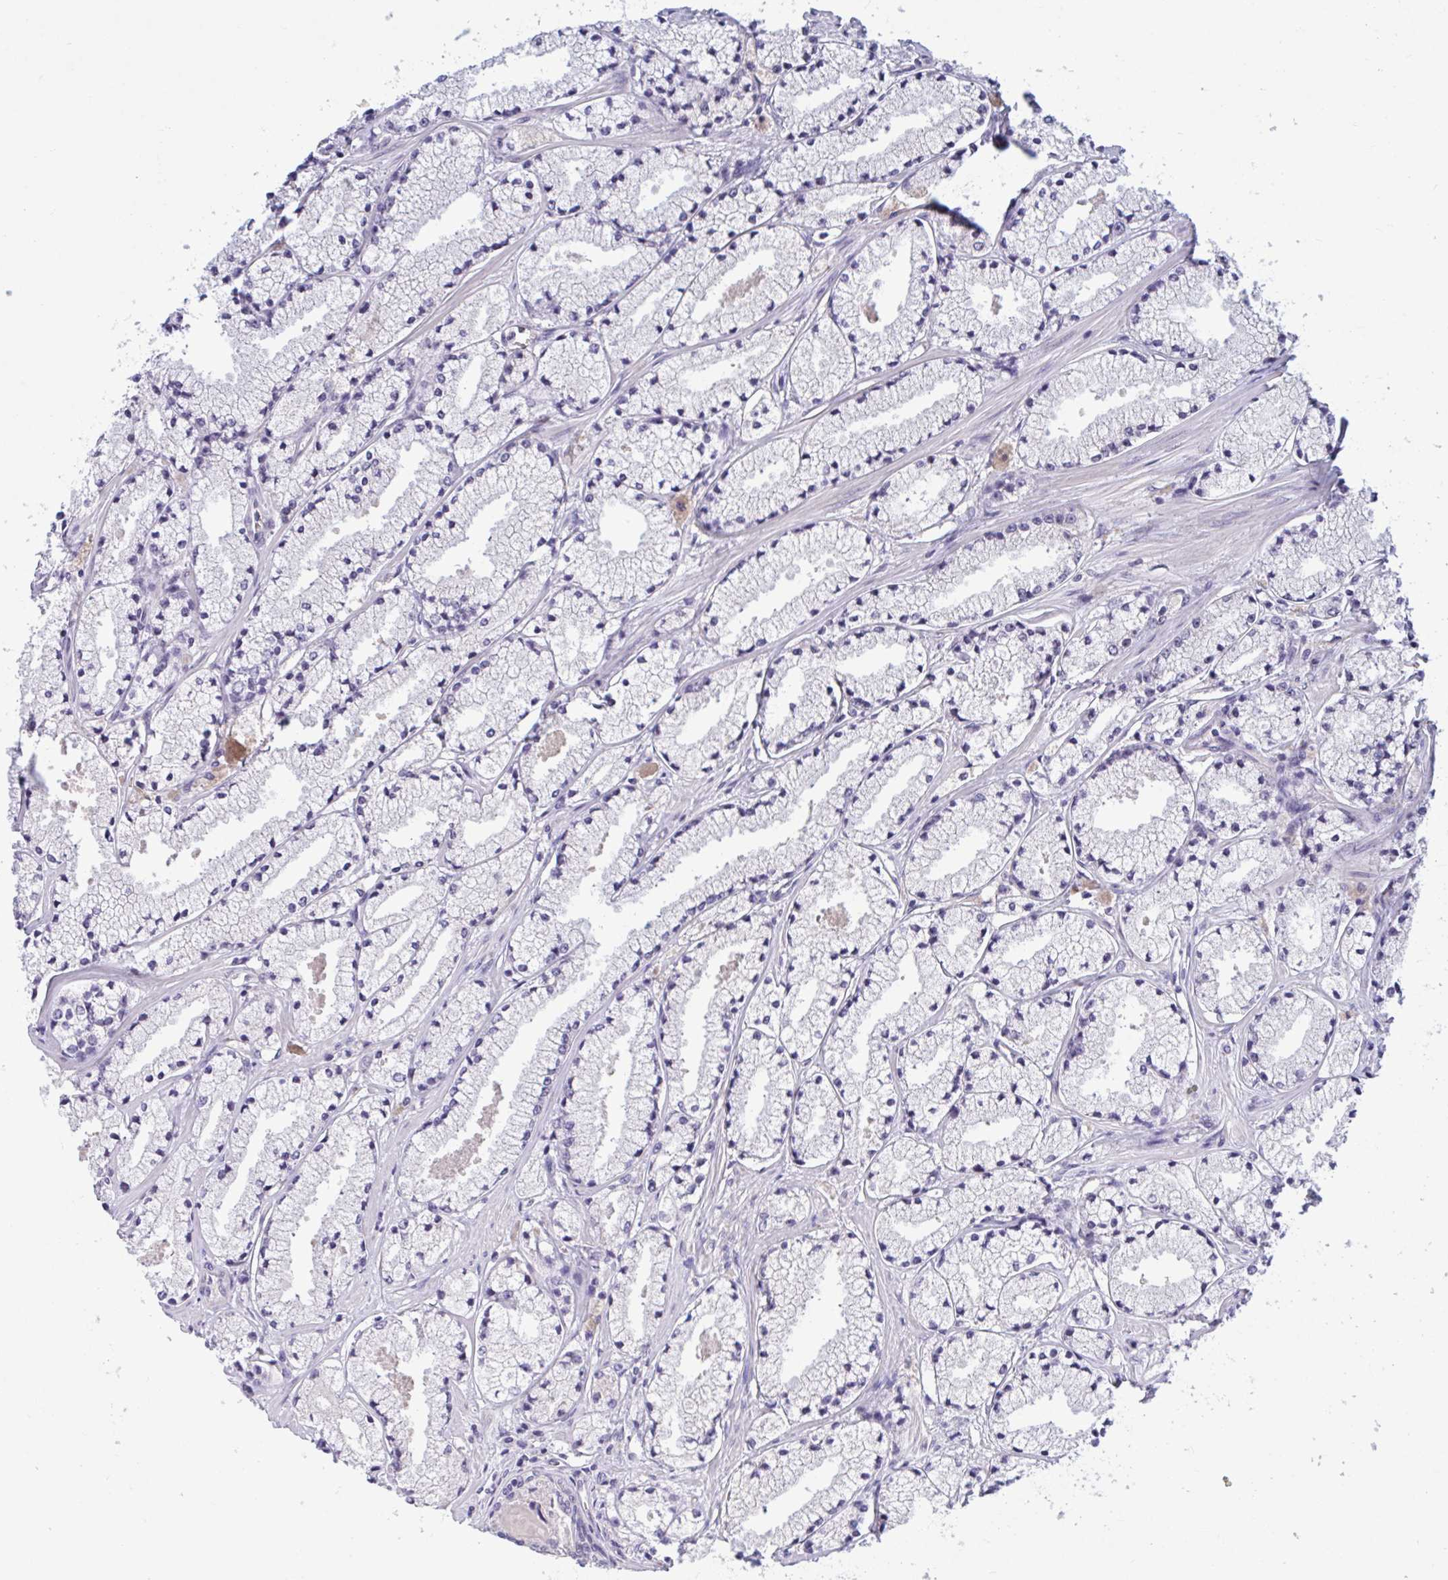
{"staining": {"intensity": "negative", "quantity": "none", "location": "none"}, "tissue": "prostate cancer", "cell_type": "Tumor cells", "image_type": "cancer", "snomed": [{"axis": "morphology", "description": "Adenocarcinoma, High grade"}, {"axis": "topography", "description": "Prostate"}], "caption": "IHC of adenocarcinoma (high-grade) (prostate) displays no staining in tumor cells.", "gene": "CNGB3", "patient": {"sex": "male", "age": 63}}